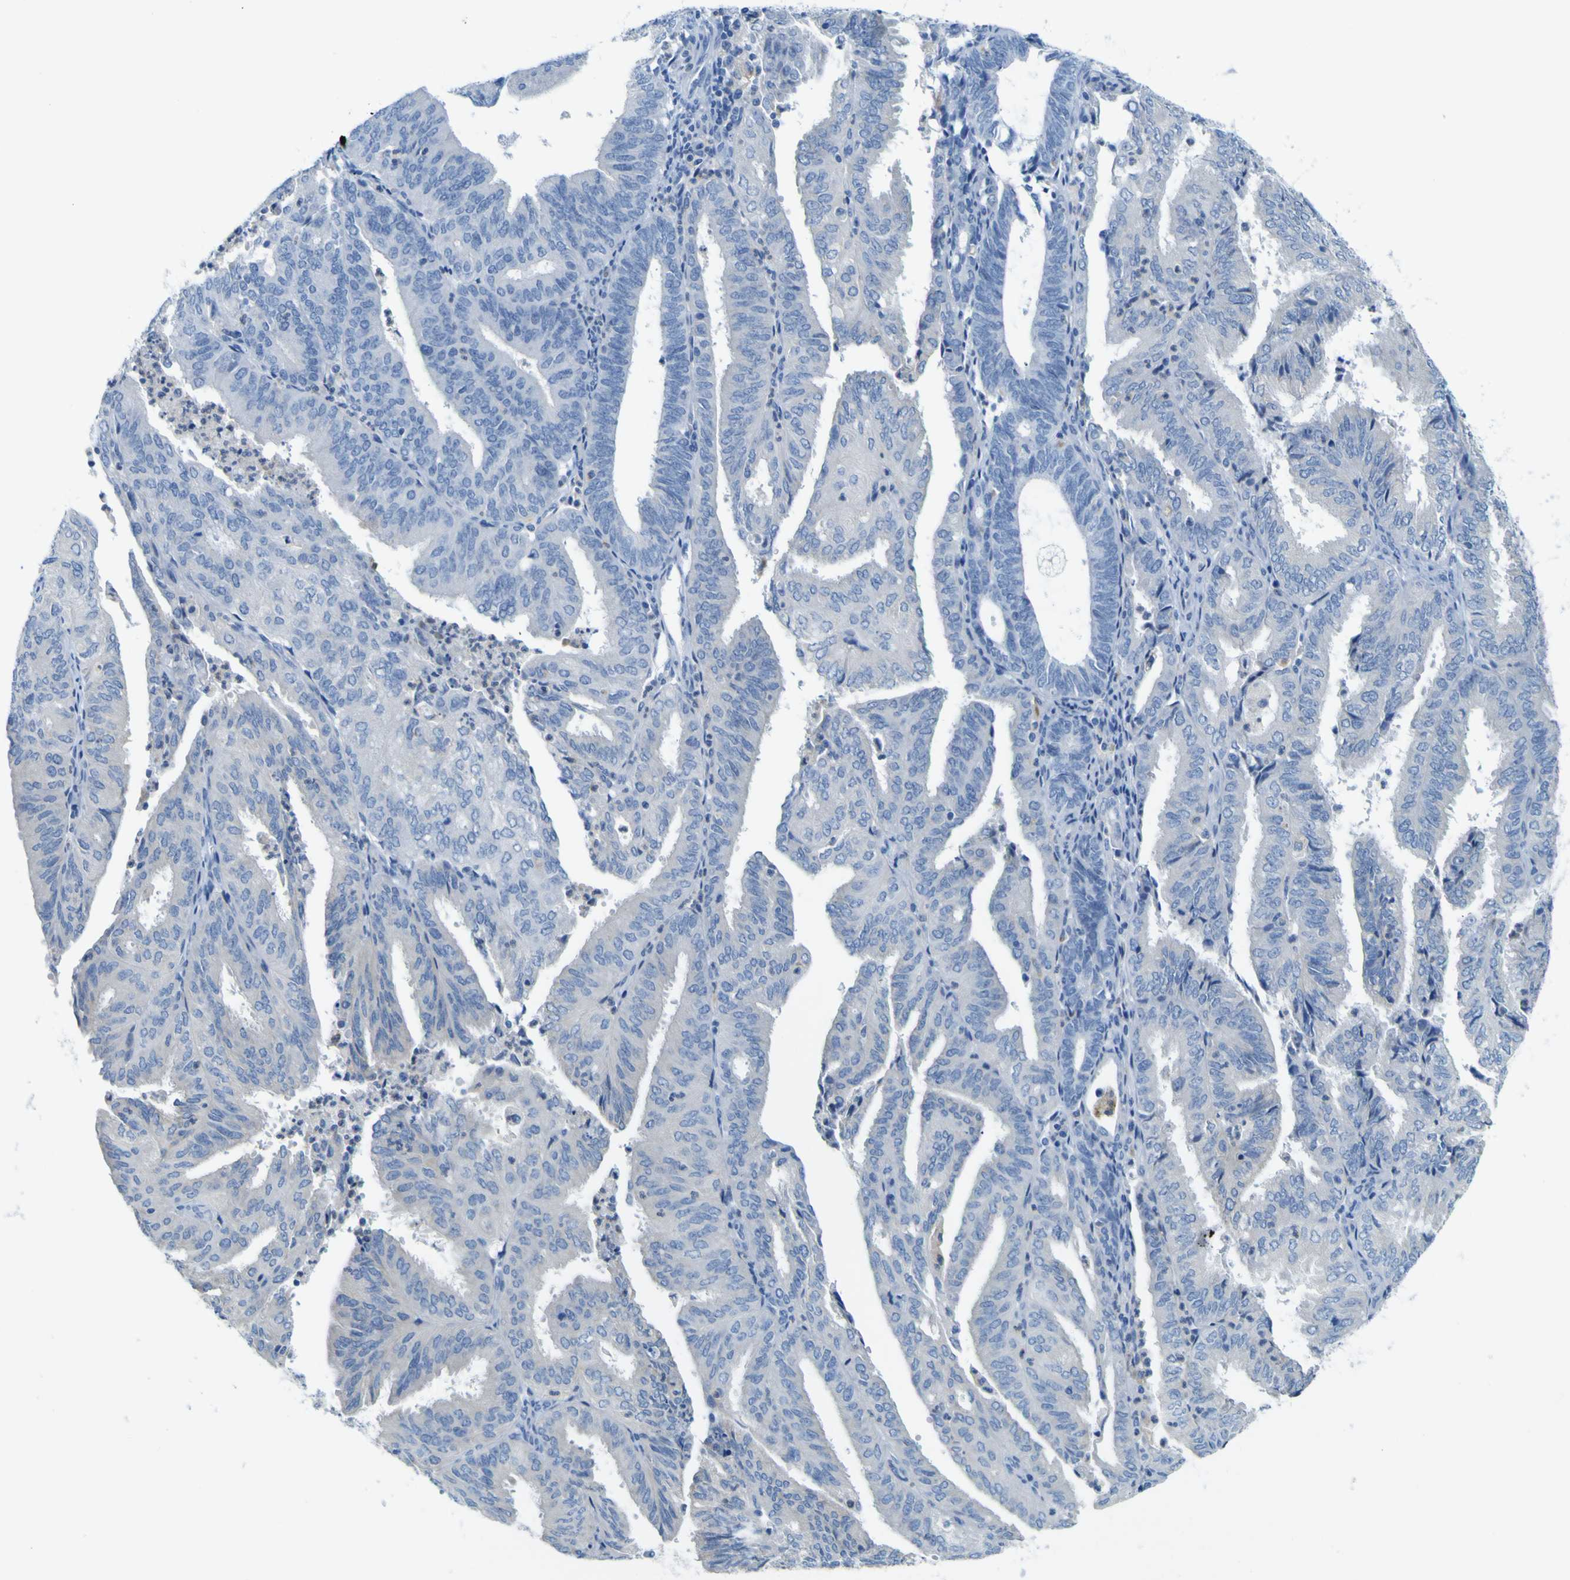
{"staining": {"intensity": "negative", "quantity": "none", "location": "none"}, "tissue": "endometrial cancer", "cell_type": "Tumor cells", "image_type": "cancer", "snomed": [{"axis": "morphology", "description": "Adenocarcinoma, NOS"}, {"axis": "topography", "description": "Uterus"}], "caption": "Human endometrial adenocarcinoma stained for a protein using IHC reveals no positivity in tumor cells.", "gene": "ACSL1", "patient": {"sex": "female", "age": 60}}